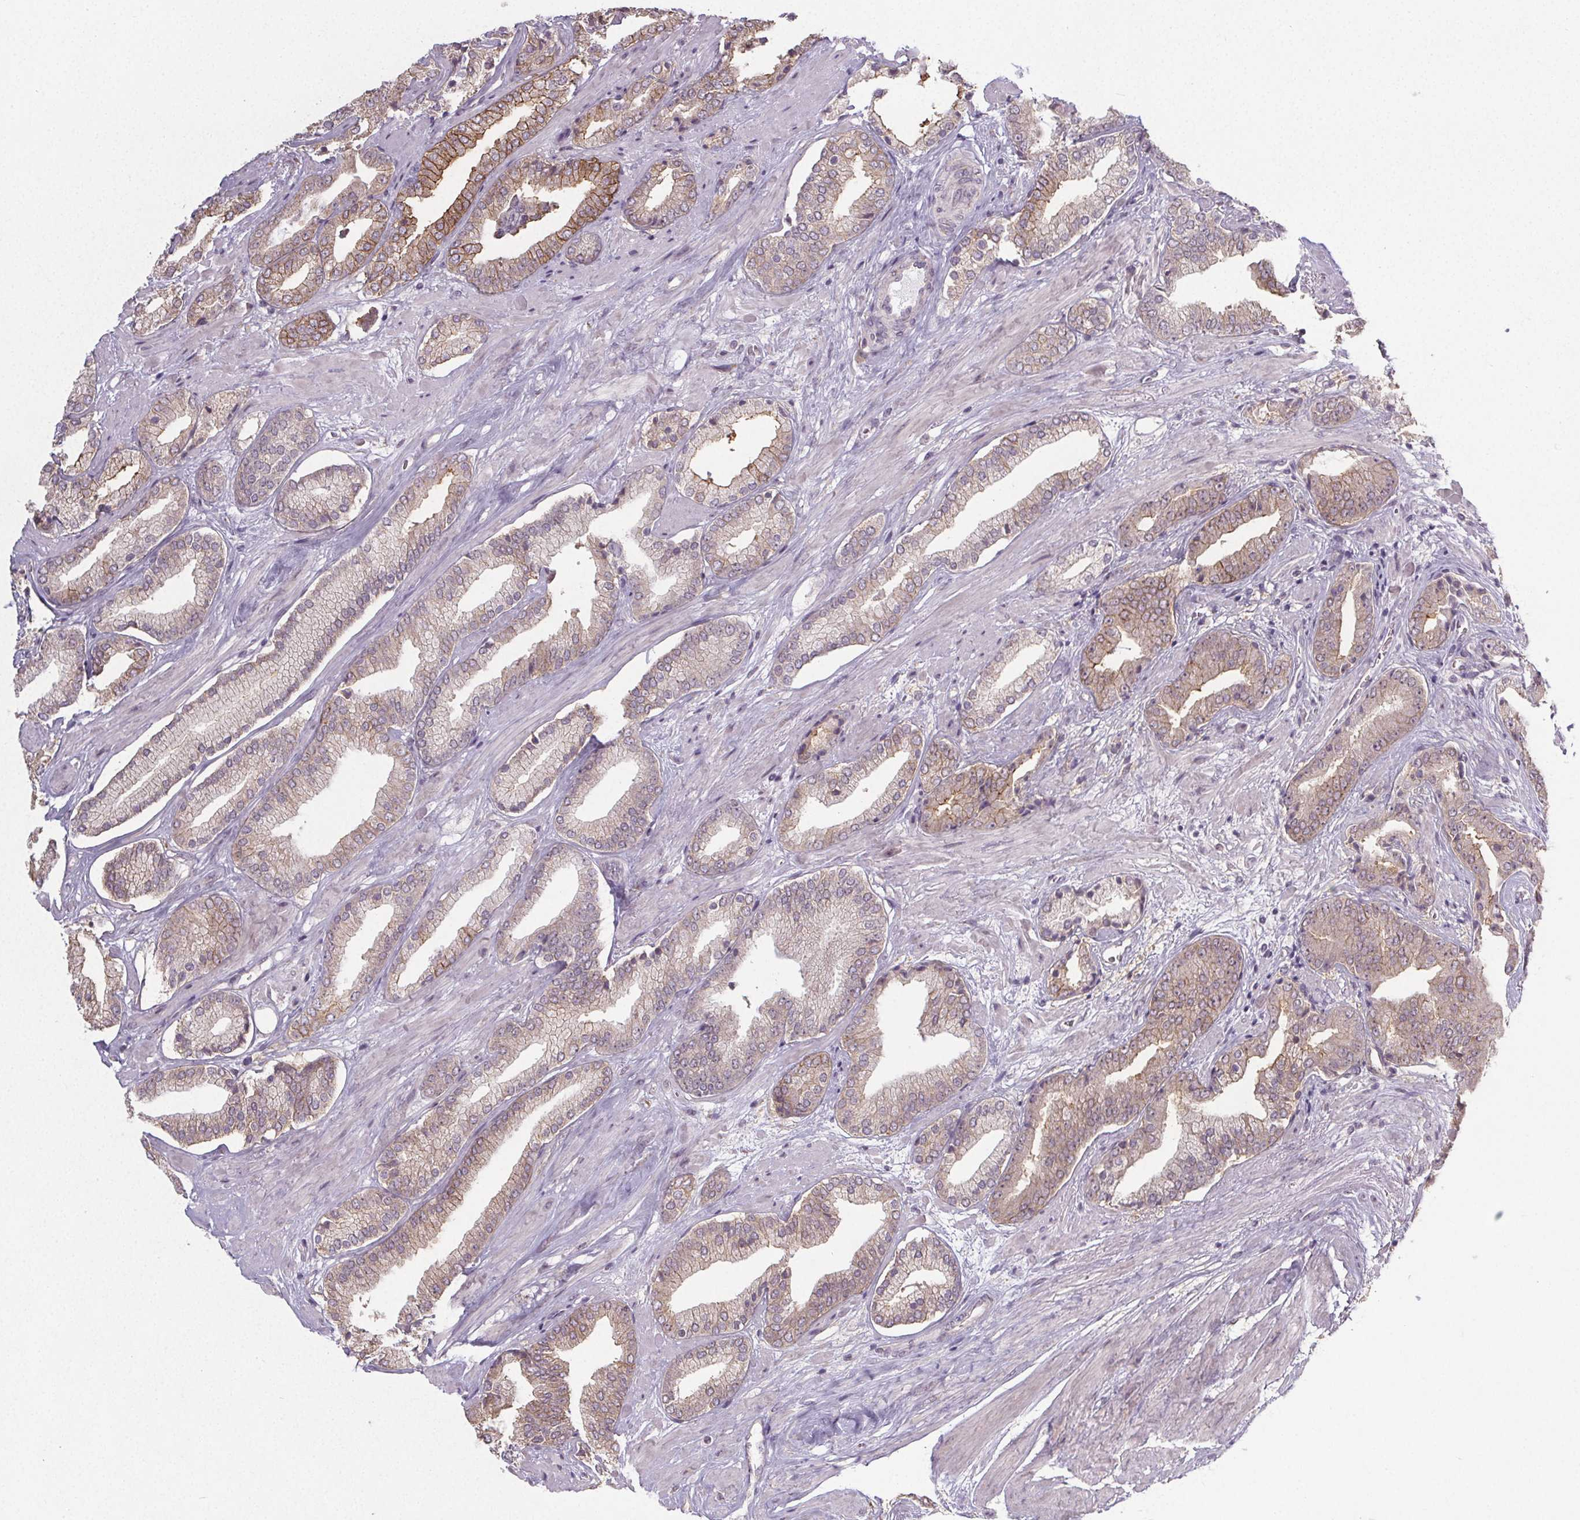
{"staining": {"intensity": "moderate", "quantity": "<25%", "location": "cytoplasmic/membranous"}, "tissue": "prostate cancer", "cell_type": "Tumor cells", "image_type": "cancer", "snomed": [{"axis": "morphology", "description": "Adenocarcinoma, High grade"}, {"axis": "topography", "description": "Prostate"}], "caption": "Prostate cancer (high-grade adenocarcinoma) tissue exhibits moderate cytoplasmic/membranous staining in about <25% of tumor cells, visualized by immunohistochemistry. (DAB IHC, brown staining for protein, blue staining for nuclei).", "gene": "SLC26A2", "patient": {"sex": "male", "age": 56}}